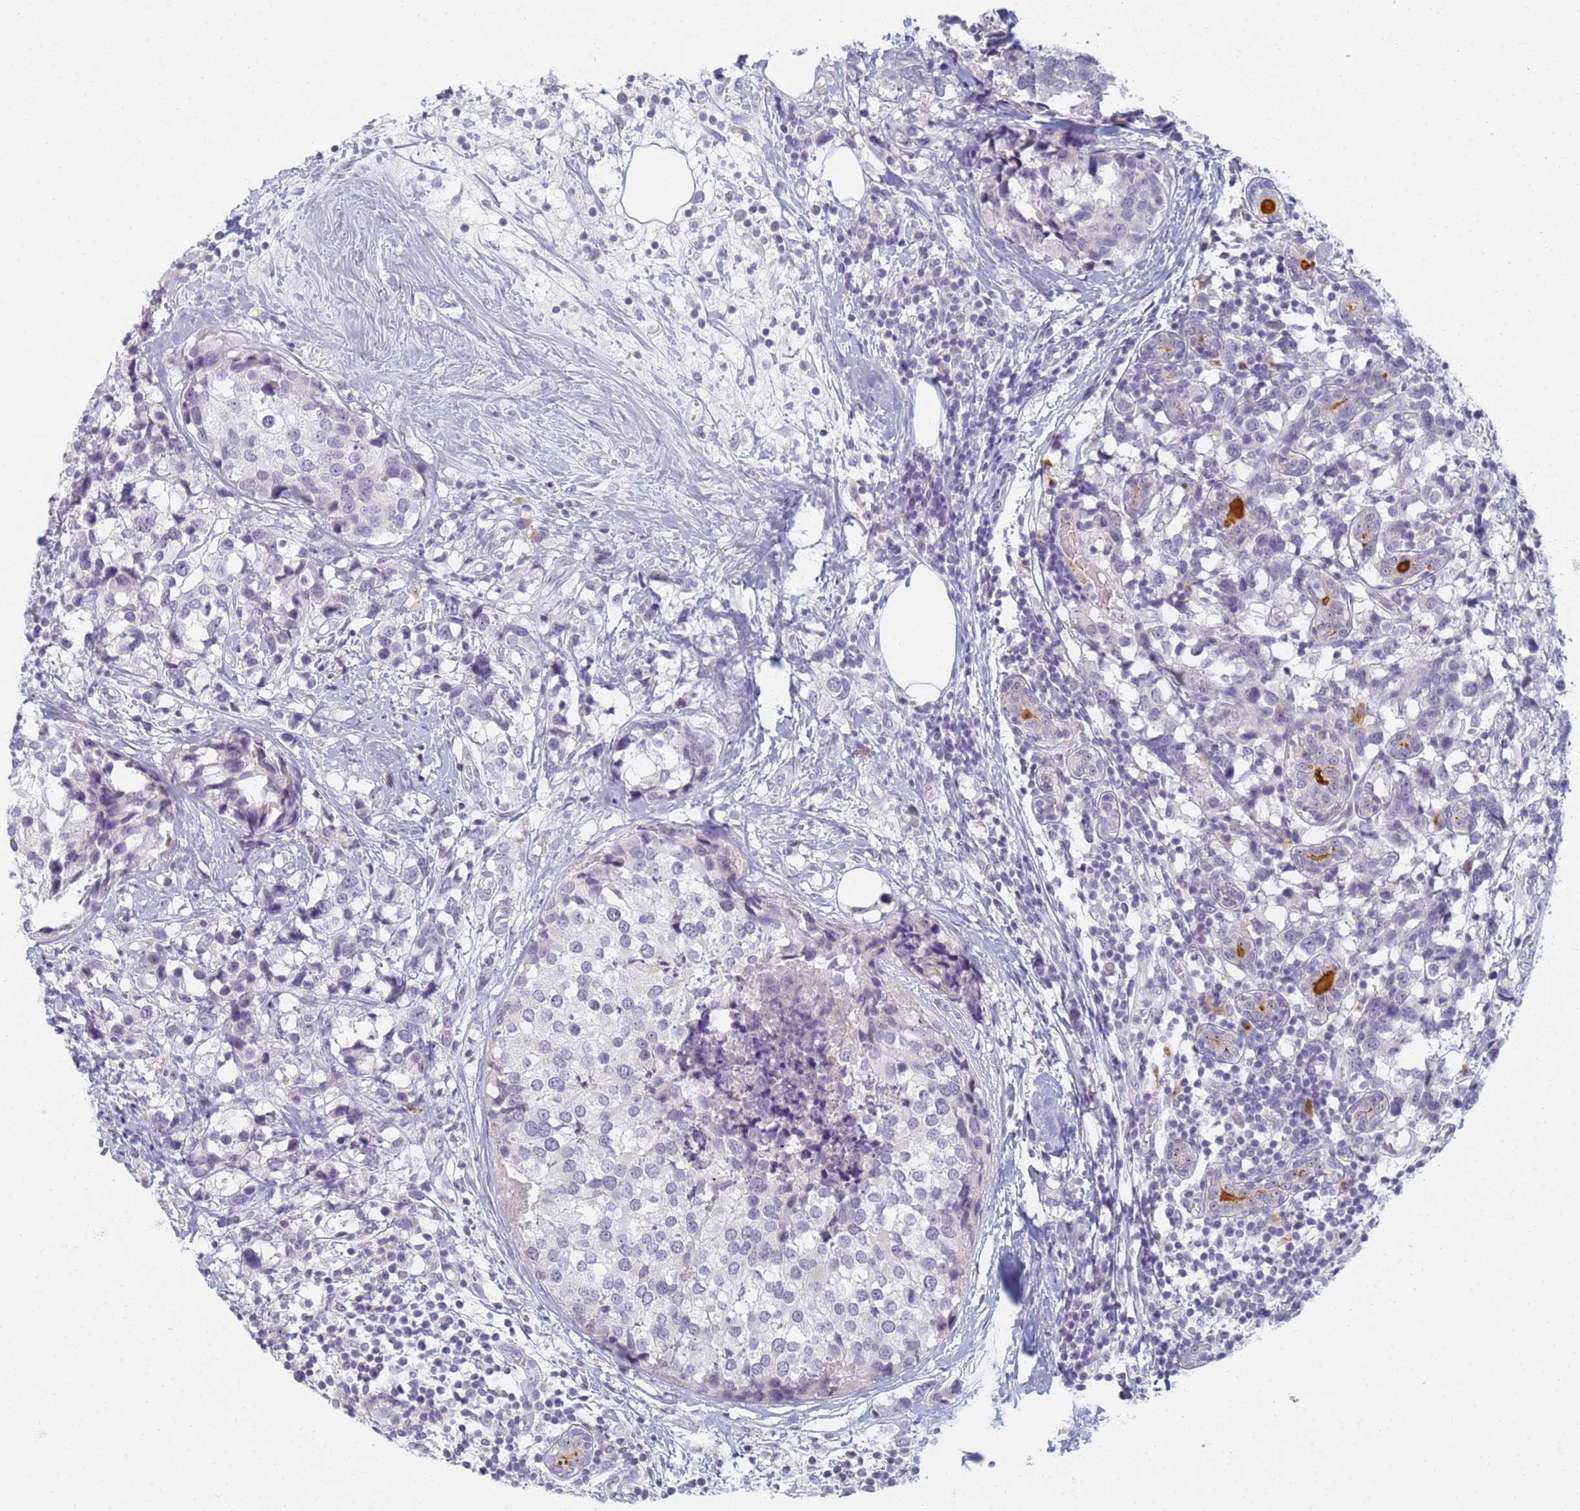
{"staining": {"intensity": "negative", "quantity": "none", "location": "none"}, "tissue": "breast cancer", "cell_type": "Tumor cells", "image_type": "cancer", "snomed": [{"axis": "morphology", "description": "Lobular carcinoma"}, {"axis": "topography", "description": "Breast"}], "caption": "Micrograph shows no significant protein expression in tumor cells of breast cancer.", "gene": "SLC38A9", "patient": {"sex": "female", "age": 59}}